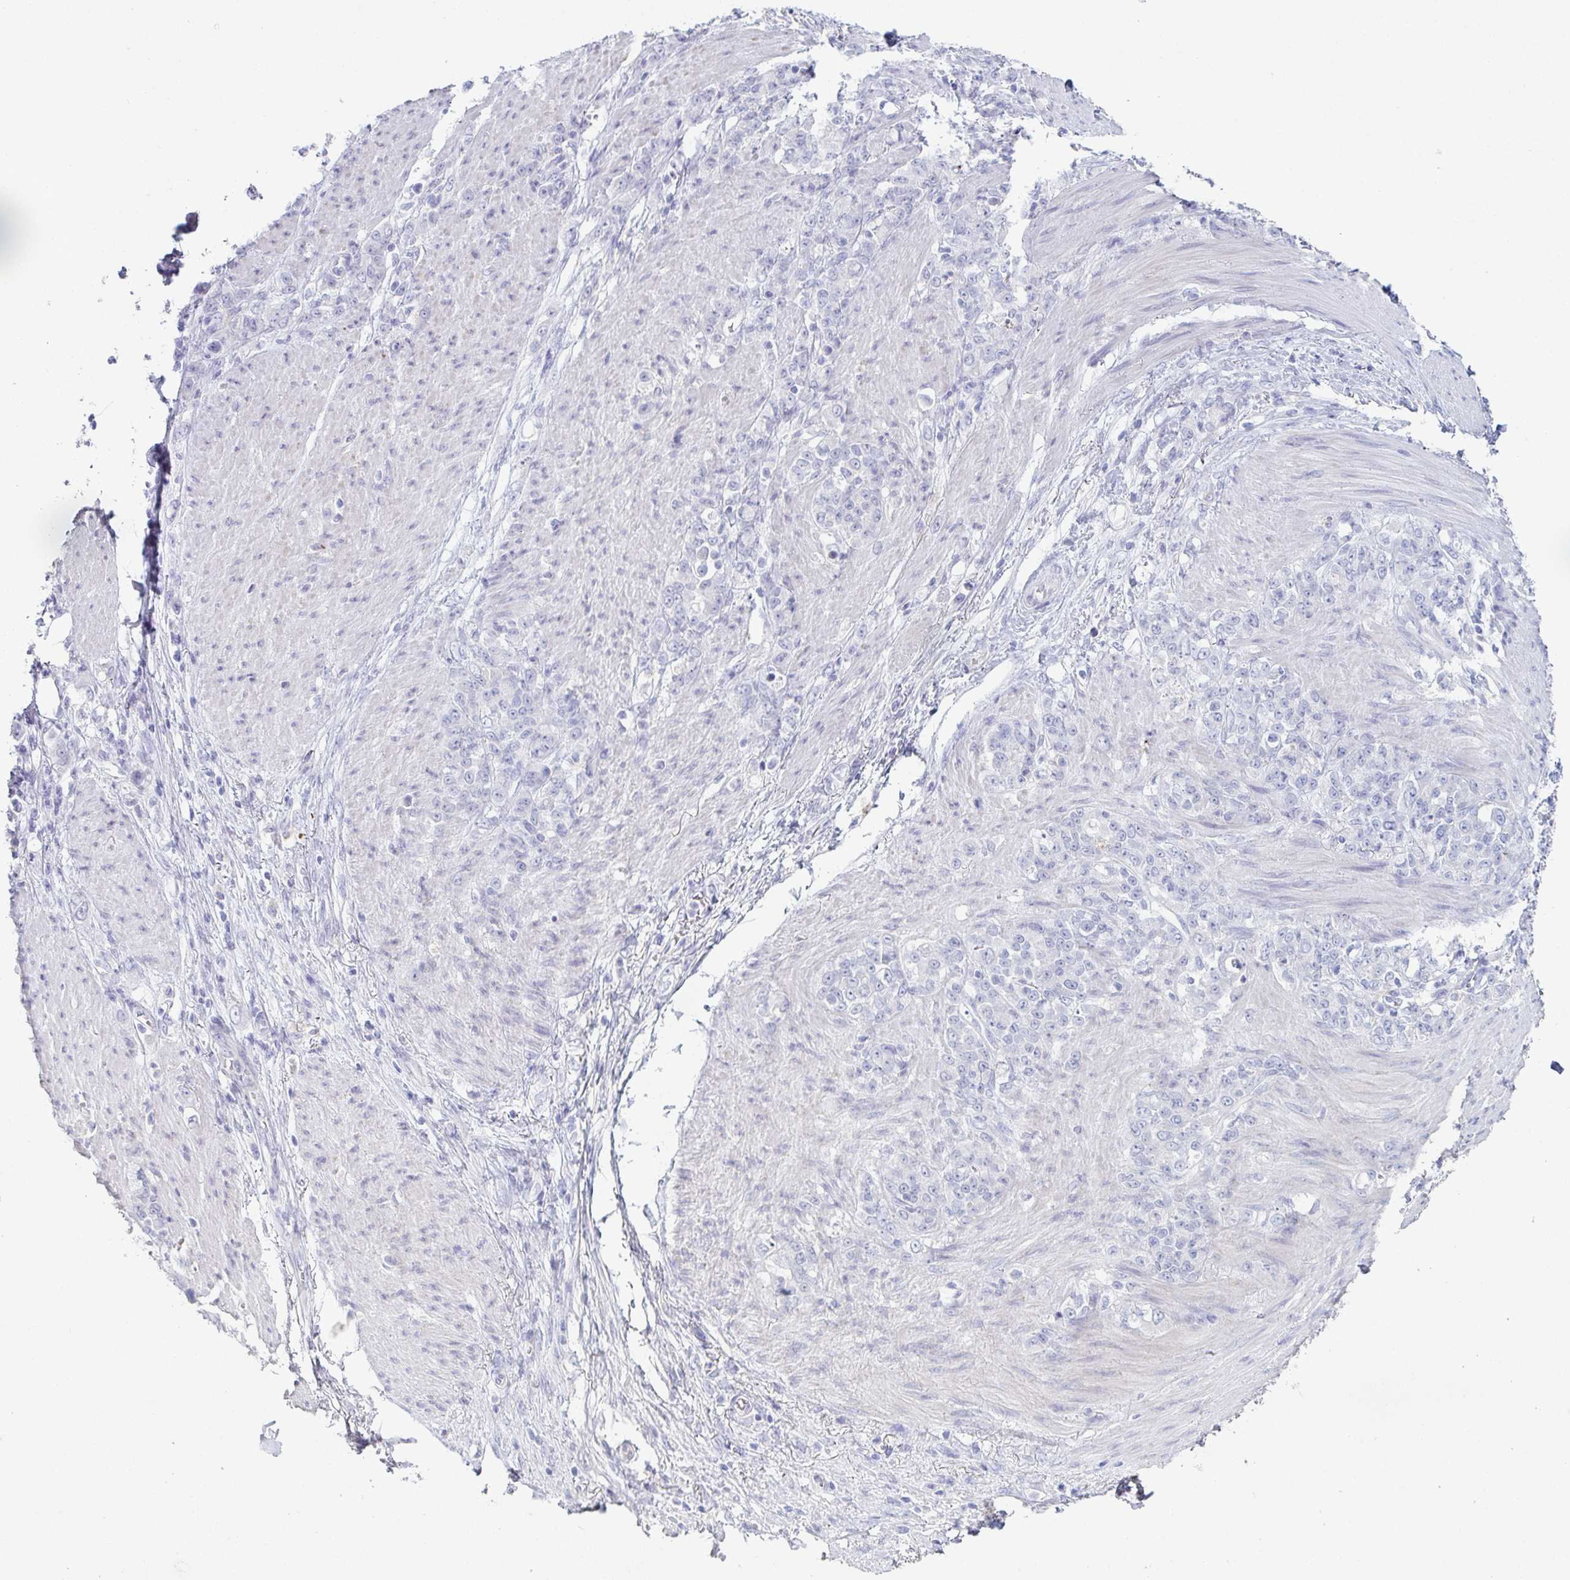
{"staining": {"intensity": "negative", "quantity": "none", "location": "none"}, "tissue": "stomach cancer", "cell_type": "Tumor cells", "image_type": "cancer", "snomed": [{"axis": "morphology", "description": "Adenocarcinoma, NOS"}, {"axis": "topography", "description": "Stomach"}], "caption": "This is an immunohistochemistry histopathology image of stomach cancer. There is no expression in tumor cells.", "gene": "ADAM21", "patient": {"sex": "female", "age": 79}}